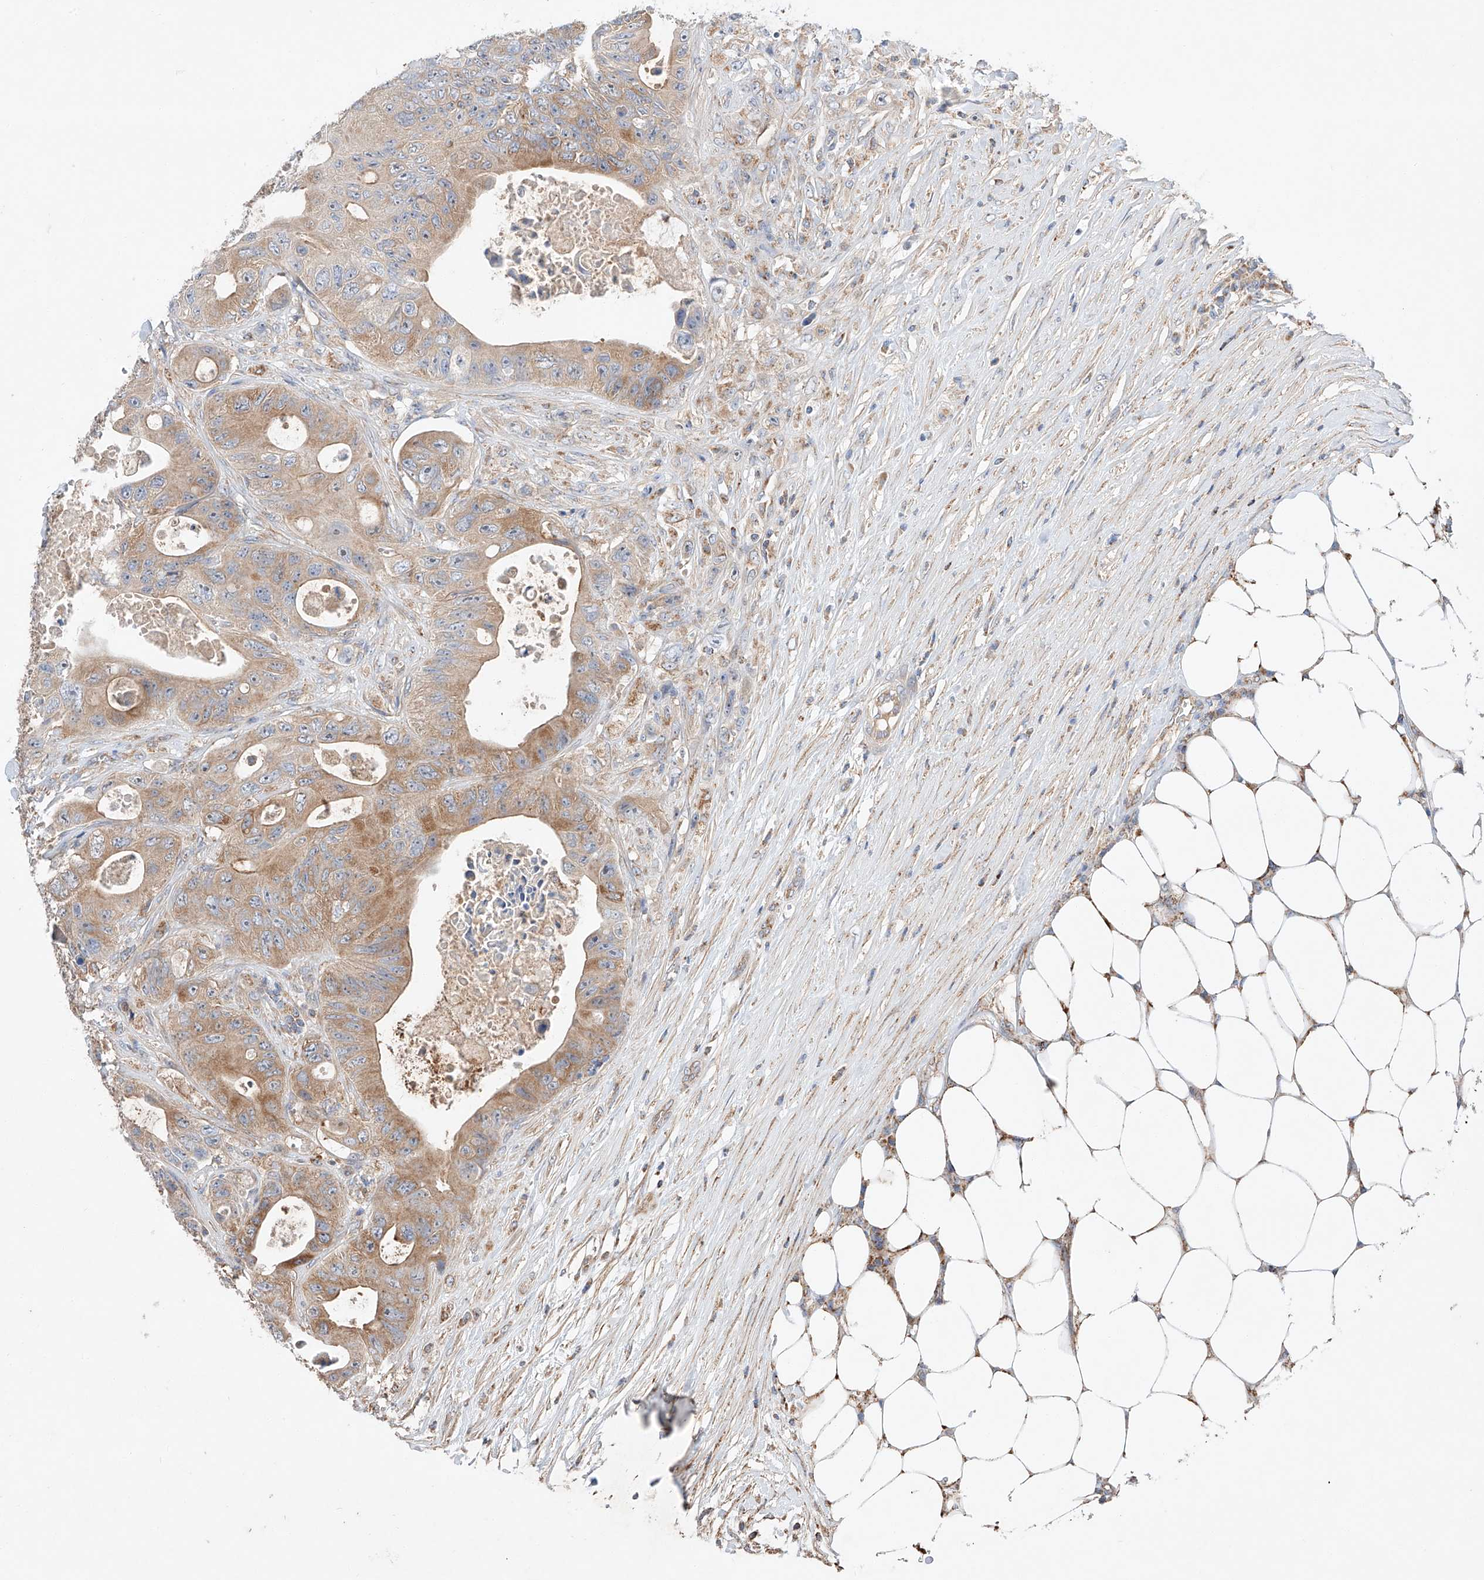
{"staining": {"intensity": "moderate", "quantity": ">75%", "location": "cytoplasmic/membranous"}, "tissue": "colorectal cancer", "cell_type": "Tumor cells", "image_type": "cancer", "snomed": [{"axis": "morphology", "description": "Adenocarcinoma, NOS"}, {"axis": "topography", "description": "Colon"}], "caption": "An immunohistochemistry photomicrograph of tumor tissue is shown. Protein staining in brown shows moderate cytoplasmic/membranous positivity in colorectal adenocarcinoma within tumor cells.", "gene": "RUSC1", "patient": {"sex": "female", "age": 46}}